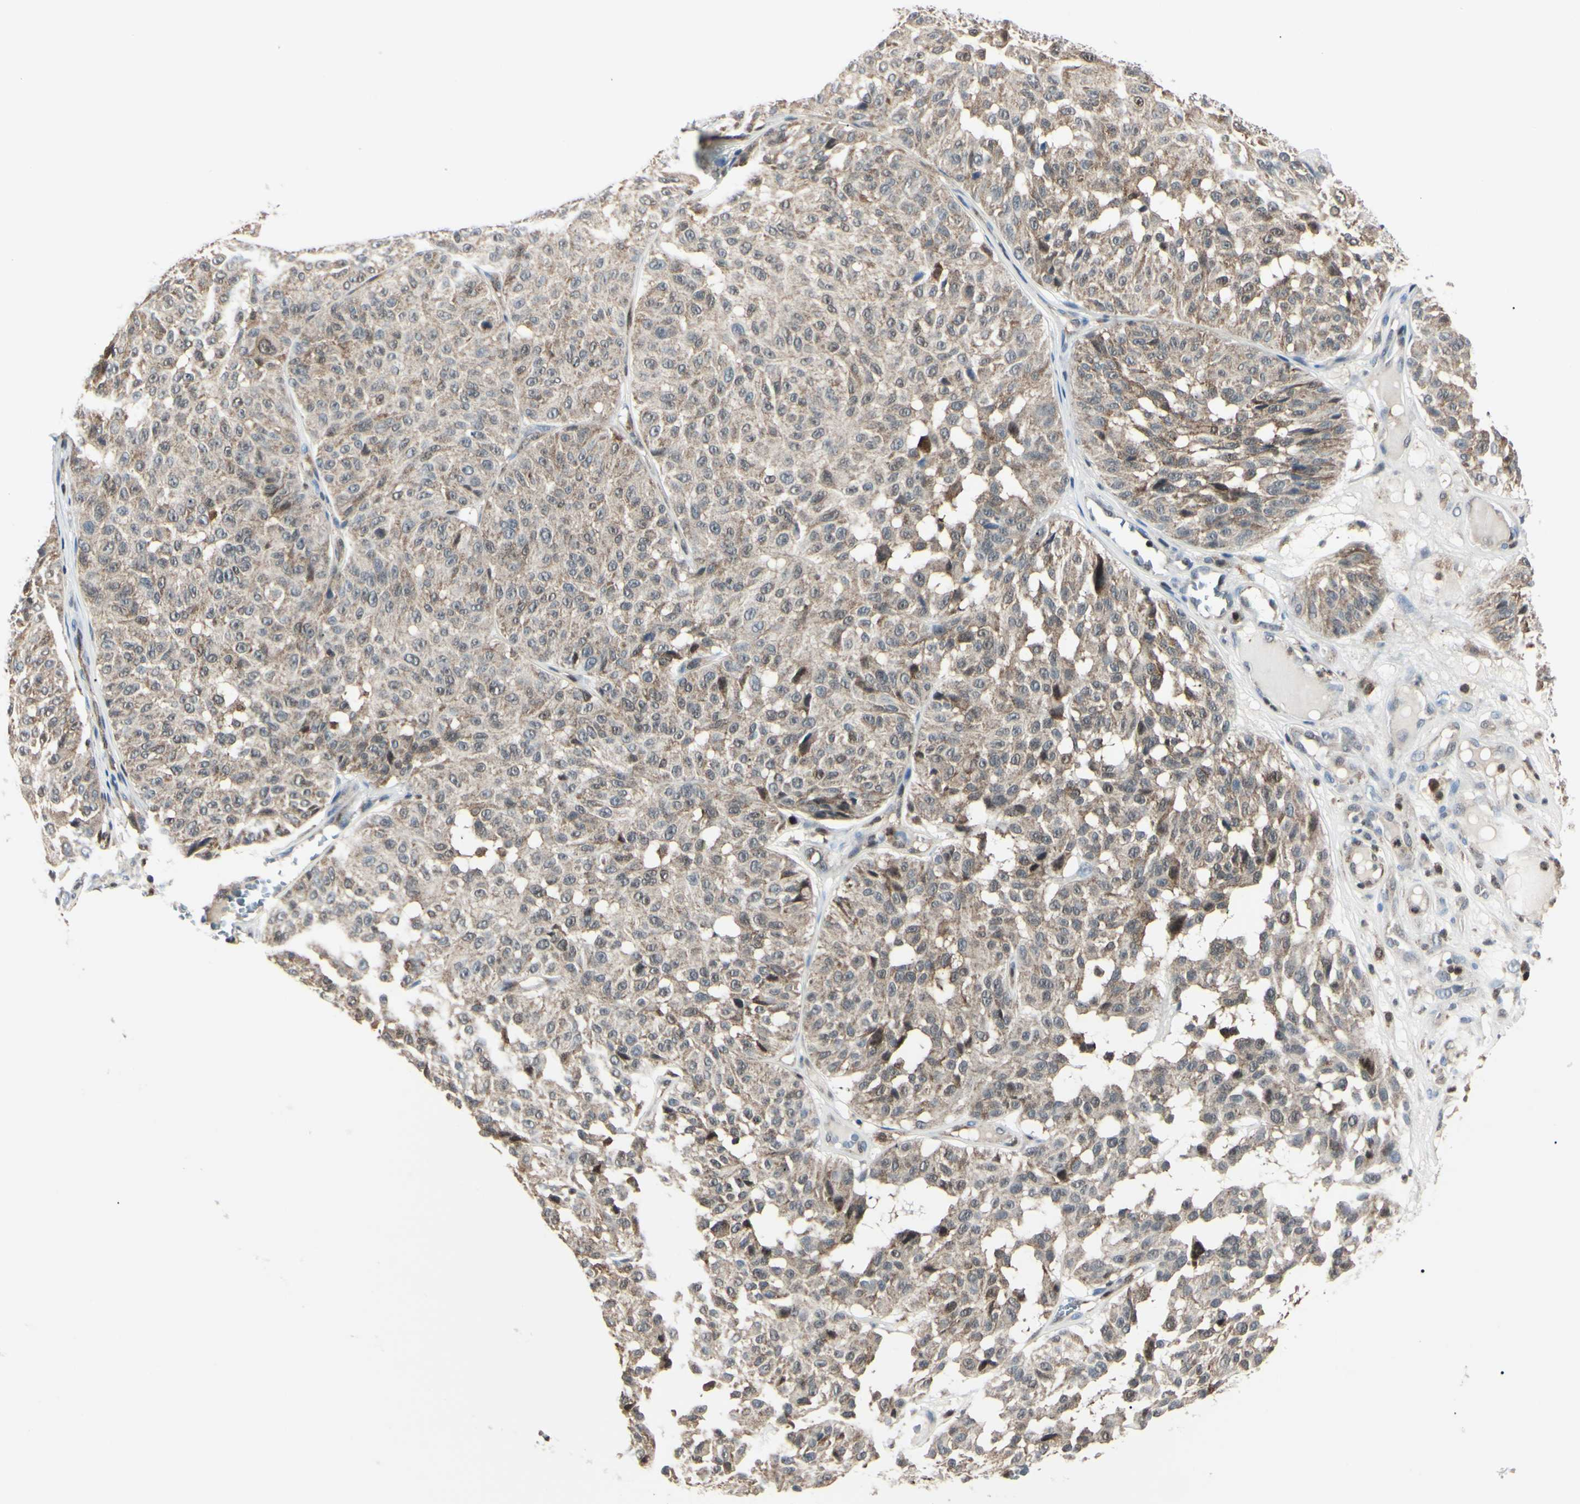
{"staining": {"intensity": "moderate", "quantity": ">75%", "location": "cytoplasmic/membranous"}, "tissue": "melanoma", "cell_type": "Tumor cells", "image_type": "cancer", "snomed": [{"axis": "morphology", "description": "Malignant melanoma, NOS"}, {"axis": "topography", "description": "Skin"}], "caption": "Malignant melanoma tissue displays moderate cytoplasmic/membranous staining in about >75% of tumor cells, visualized by immunohistochemistry.", "gene": "PGK1", "patient": {"sex": "female", "age": 46}}